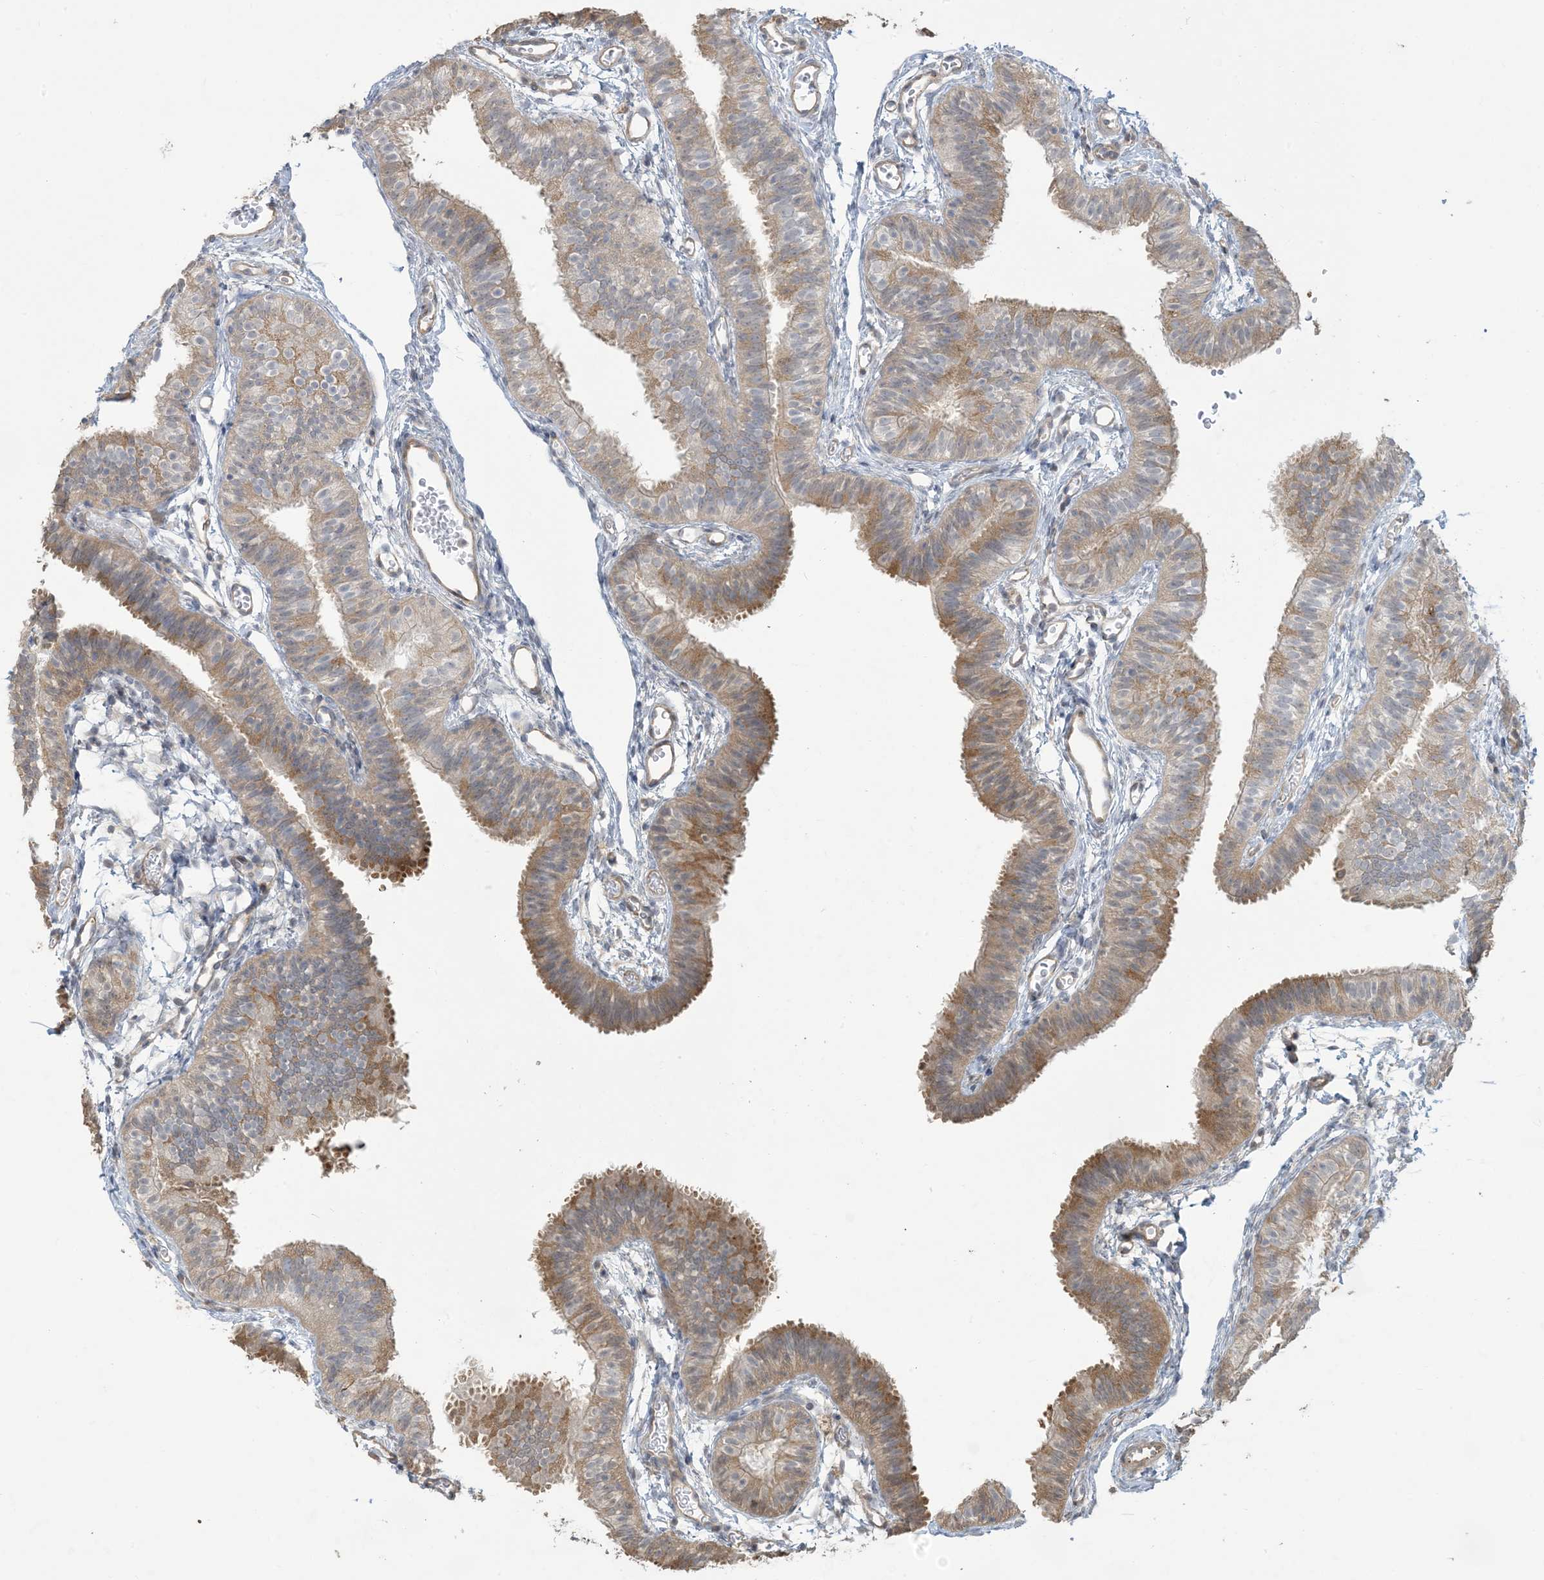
{"staining": {"intensity": "moderate", "quantity": "25%-75%", "location": "cytoplasmic/membranous"}, "tissue": "fallopian tube", "cell_type": "Glandular cells", "image_type": "normal", "snomed": [{"axis": "morphology", "description": "Normal tissue, NOS"}, {"axis": "topography", "description": "Fallopian tube"}], "caption": "Brown immunohistochemical staining in benign fallopian tube displays moderate cytoplasmic/membranous staining in about 25%-75% of glandular cells.", "gene": "KLHL18", "patient": {"sex": "female", "age": 35}}